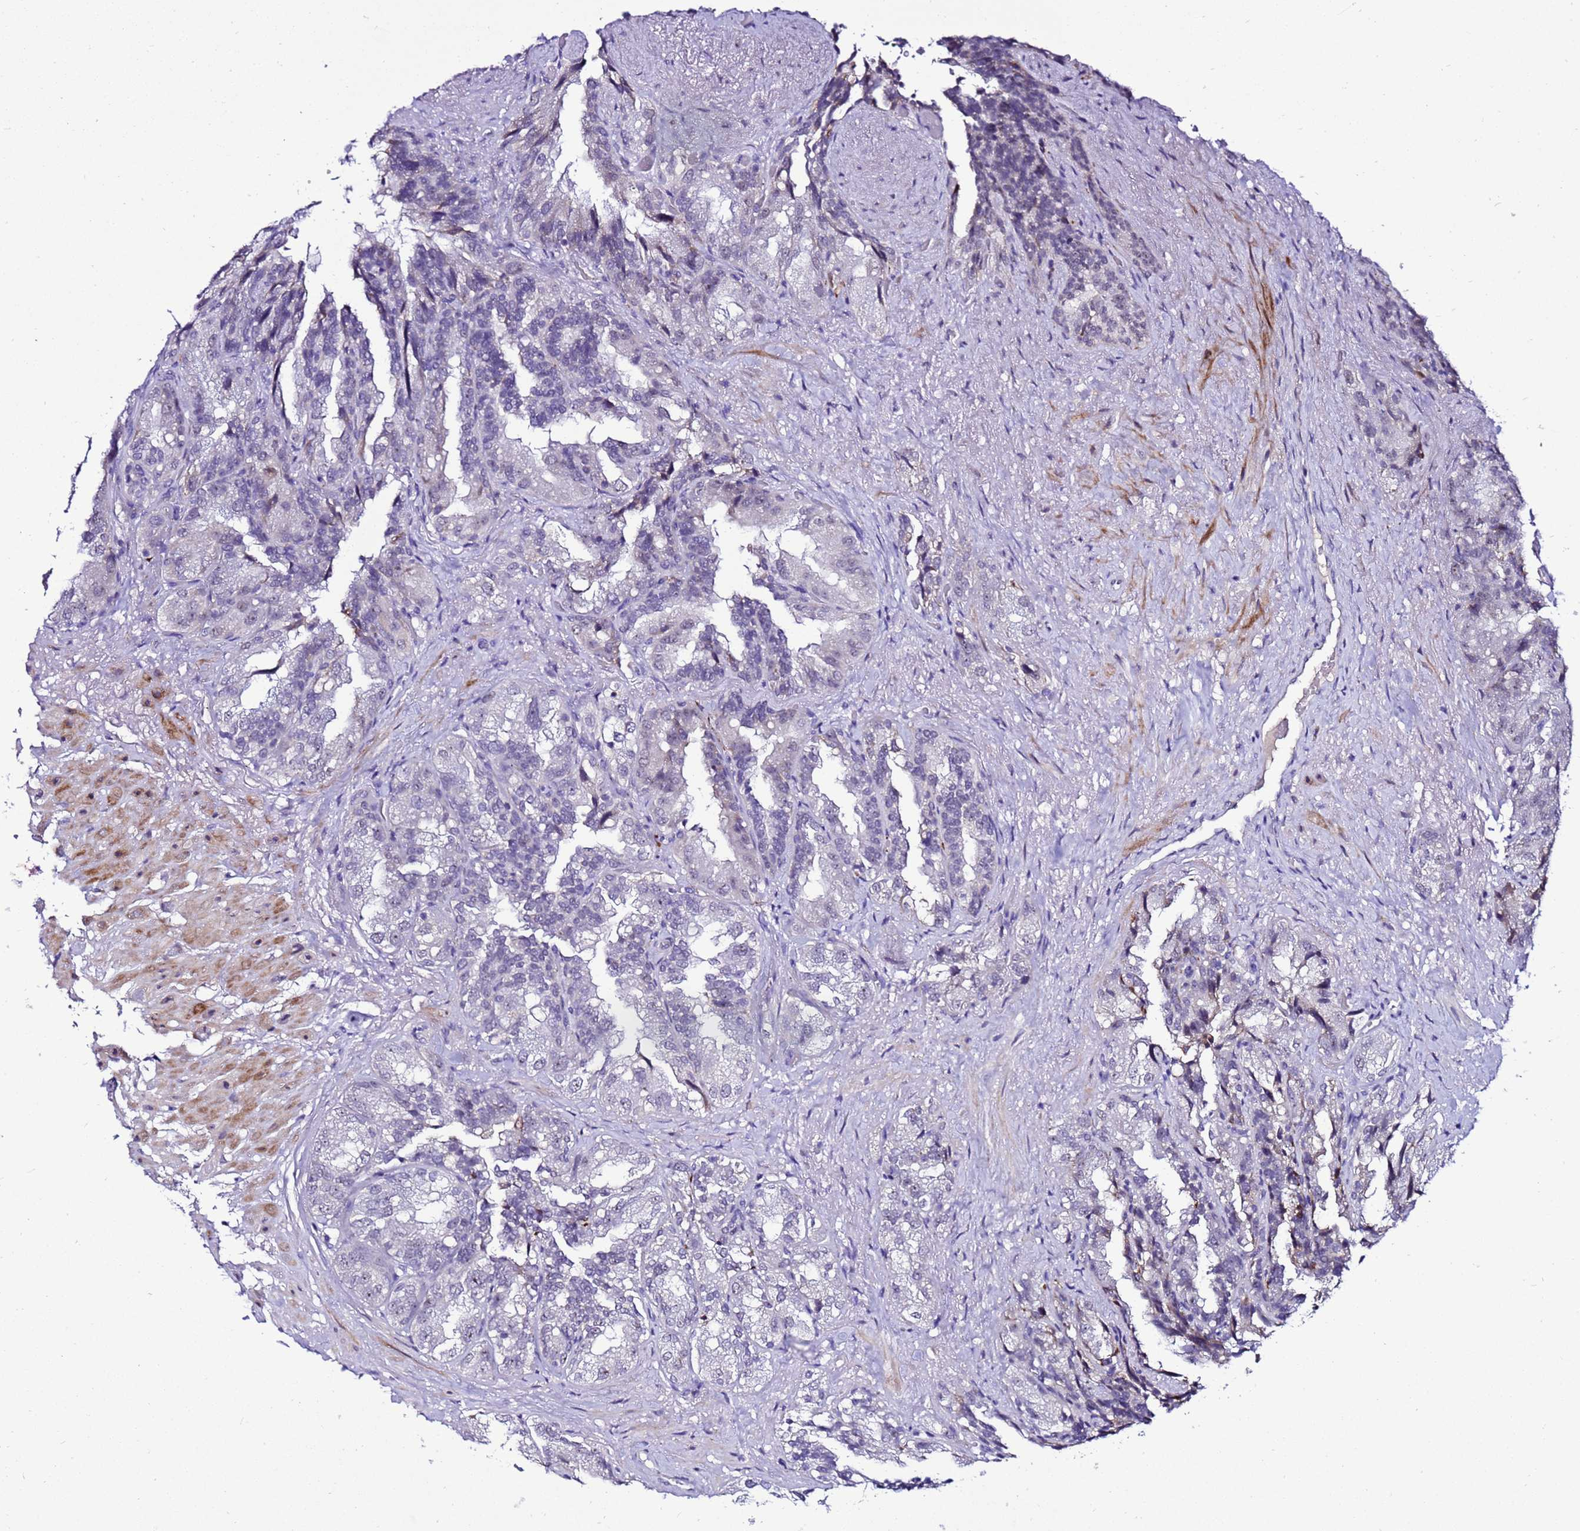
{"staining": {"intensity": "negative", "quantity": "none", "location": "none"}, "tissue": "seminal vesicle", "cell_type": "Glandular cells", "image_type": "normal", "snomed": [{"axis": "morphology", "description": "Normal tissue, NOS"}, {"axis": "topography", "description": "Seminal veicle"}, {"axis": "topography", "description": "Peripheral nerve tissue"}], "caption": "An IHC micrograph of benign seminal vesicle is shown. There is no staining in glandular cells of seminal vesicle.", "gene": "C19orf47", "patient": {"sex": "male", "age": 63}}